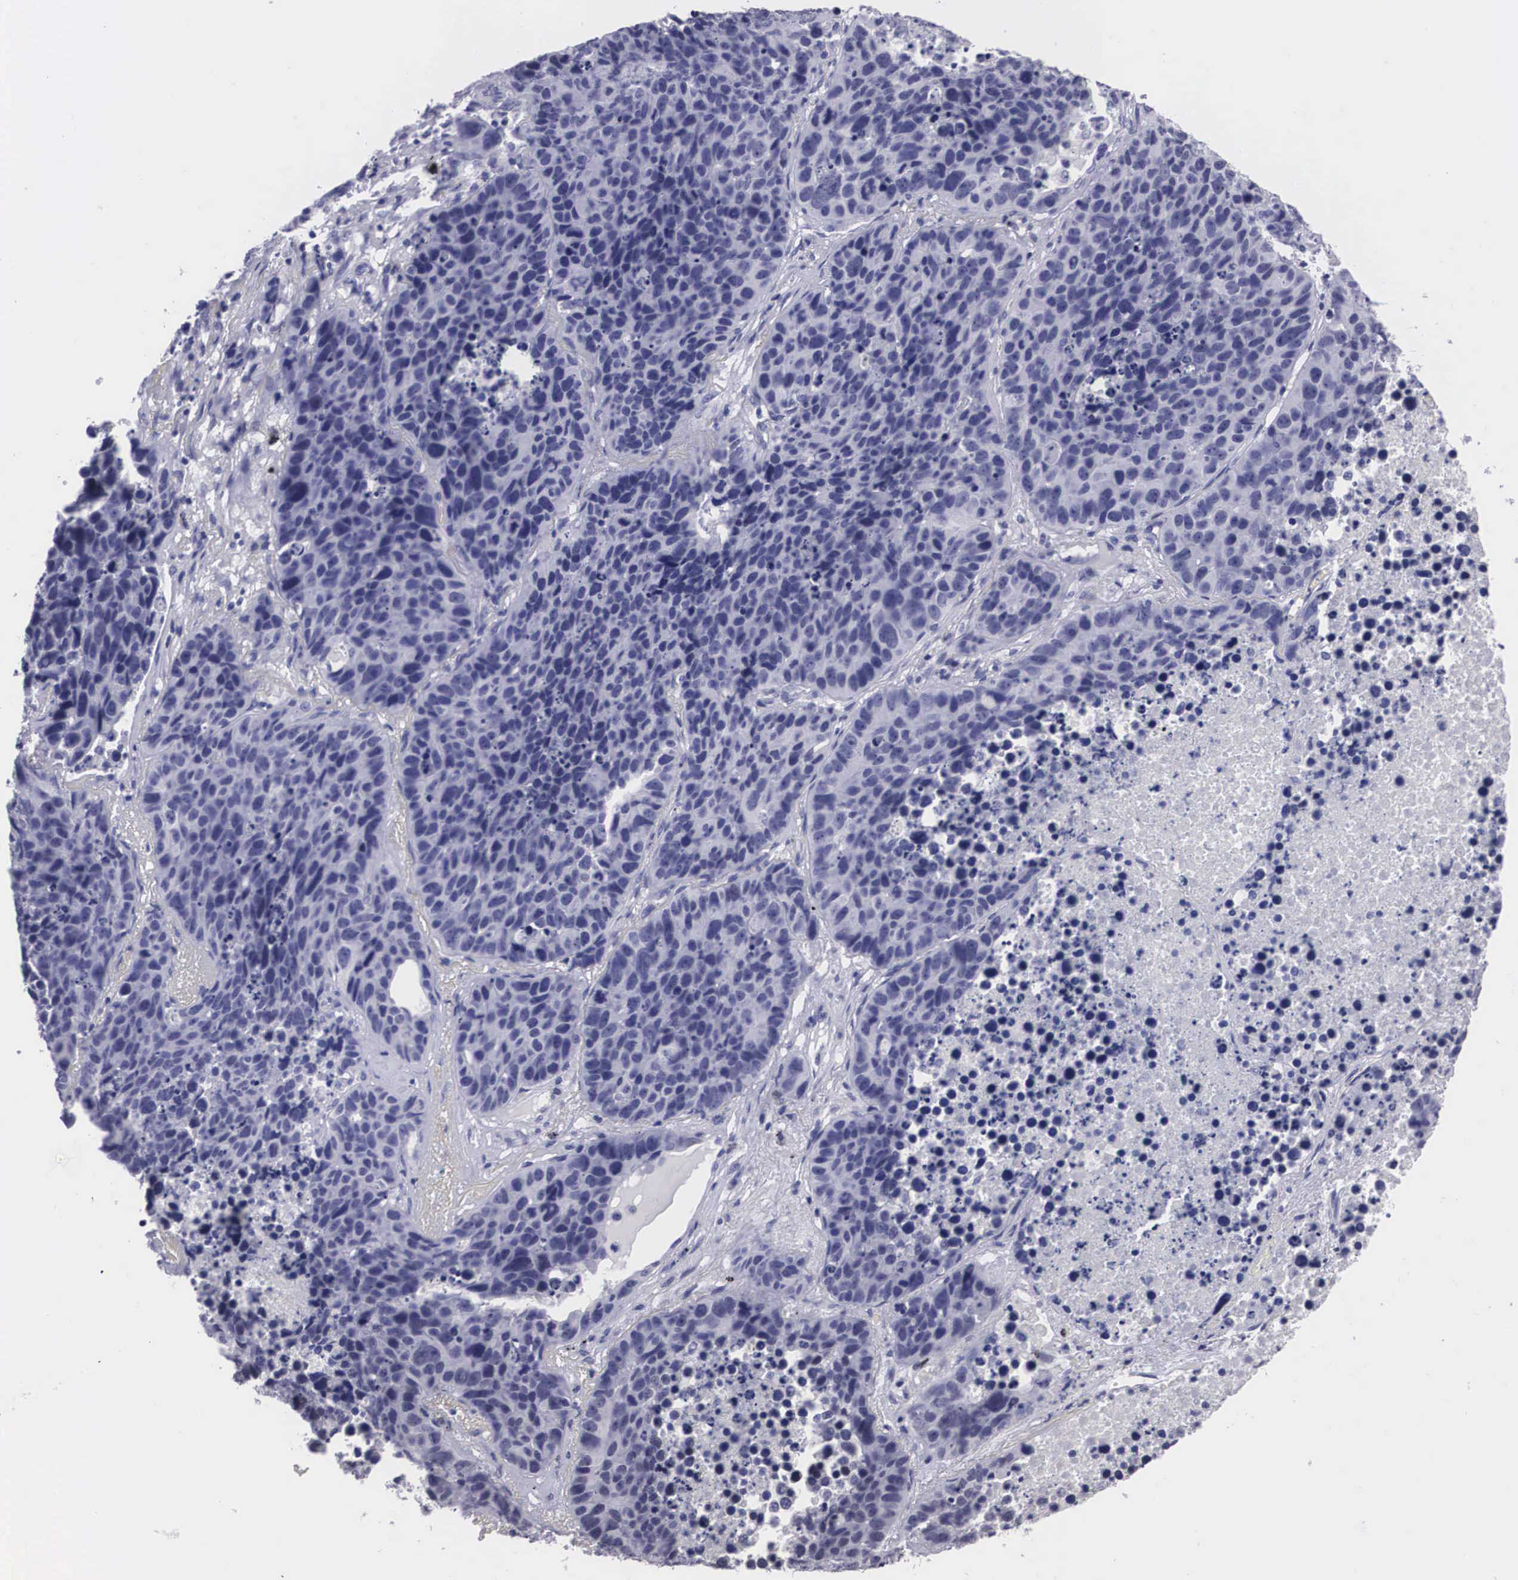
{"staining": {"intensity": "negative", "quantity": "none", "location": "none"}, "tissue": "lung cancer", "cell_type": "Tumor cells", "image_type": "cancer", "snomed": [{"axis": "morphology", "description": "Carcinoid, malignant, NOS"}, {"axis": "topography", "description": "Lung"}], "caption": "Lung cancer was stained to show a protein in brown. There is no significant positivity in tumor cells. (Immunohistochemistry (ihc), brightfield microscopy, high magnification).", "gene": "C22orf31", "patient": {"sex": "male", "age": 60}}